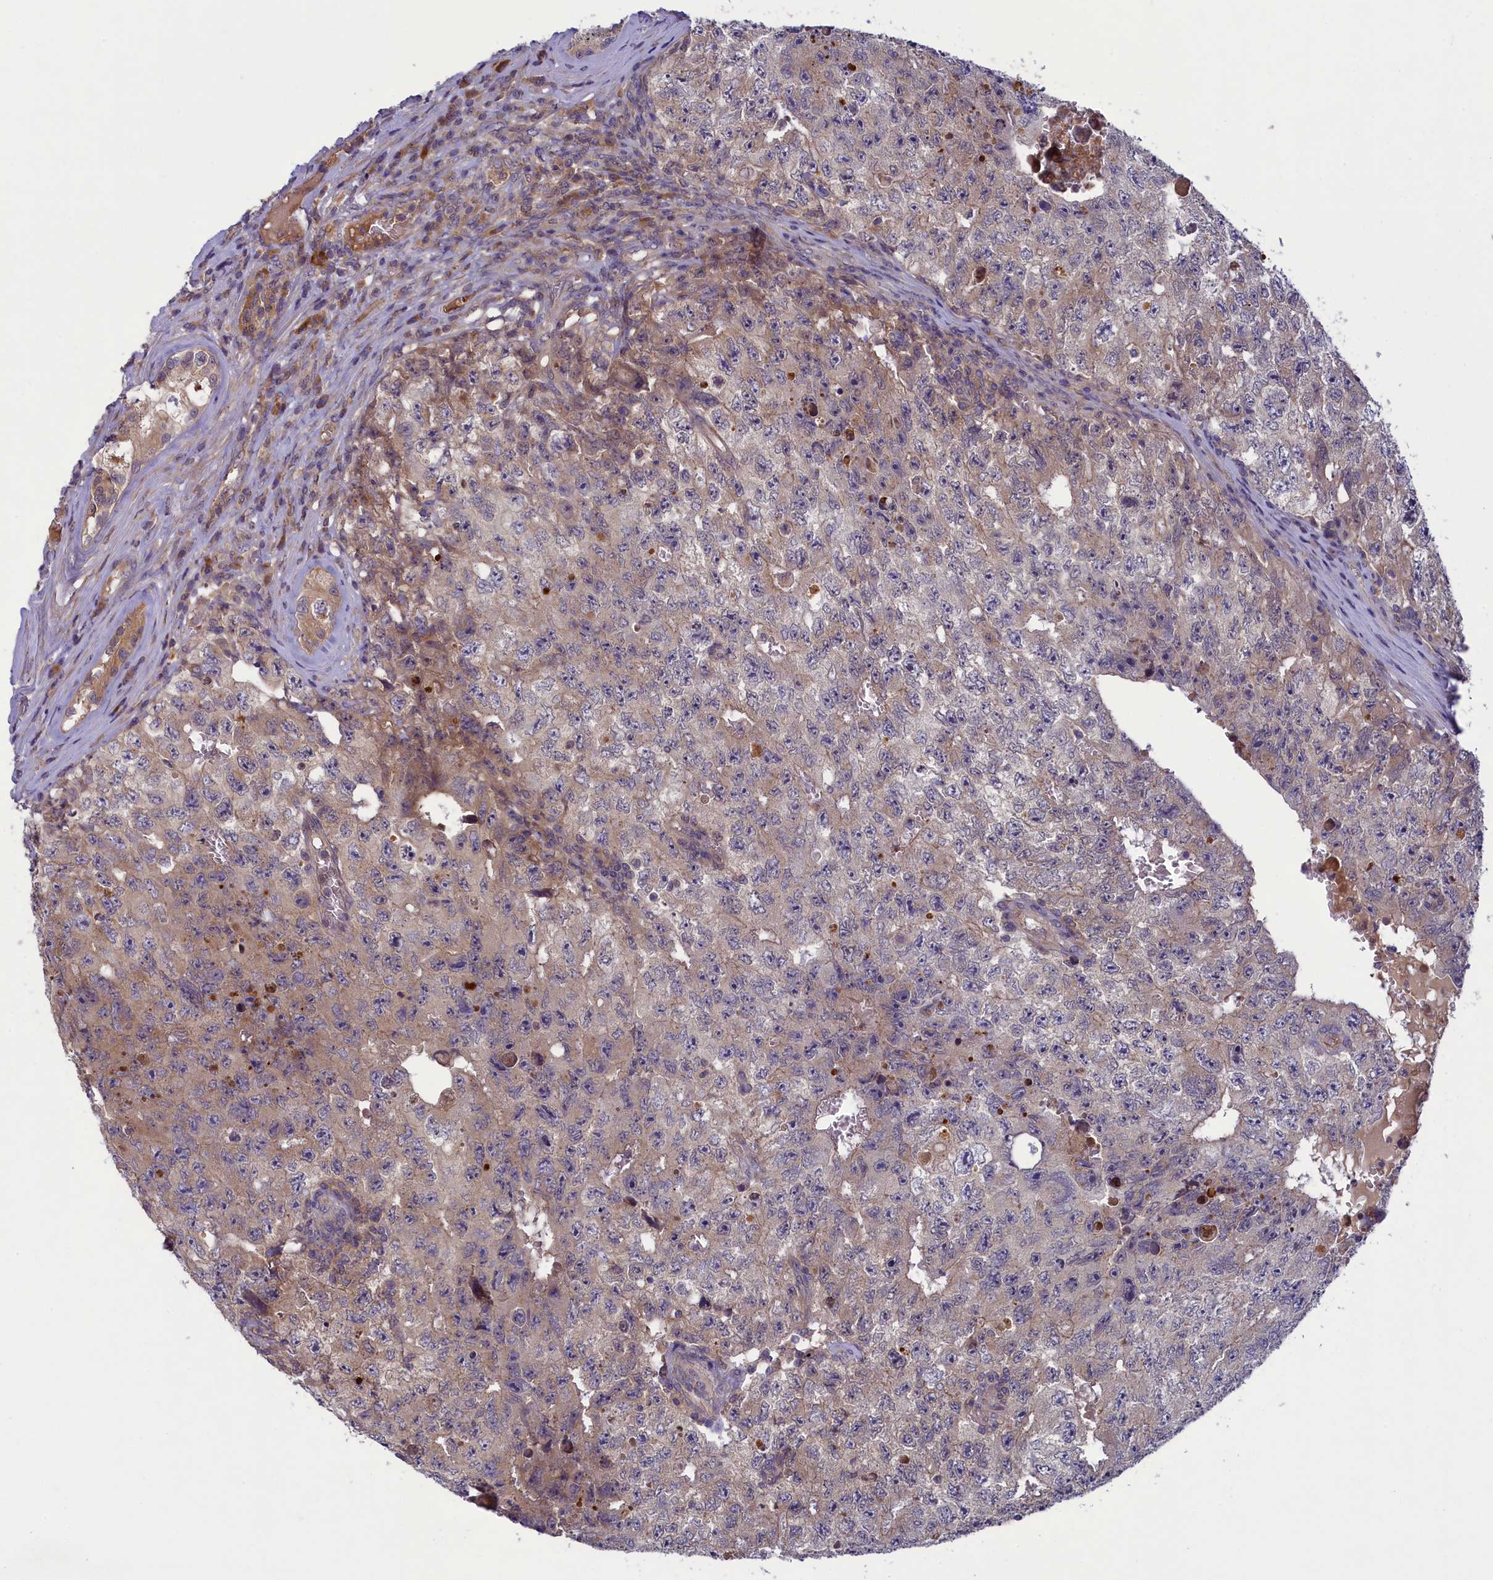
{"staining": {"intensity": "weak", "quantity": "25%-75%", "location": "cytoplasmic/membranous"}, "tissue": "testis cancer", "cell_type": "Tumor cells", "image_type": "cancer", "snomed": [{"axis": "morphology", "description": "Carcinoma, Embryonal, NOS"}, {"axis": "topography", "description": "Testis"}], "caption": "There is low levels of weak cytoplasmic/membranous staining in tumor cells of testis cancer, as demonstrated by immunohistochemical staining (brown color).", "gene": "NUBP1", "patient": {"sex": "male", "age": 17}}